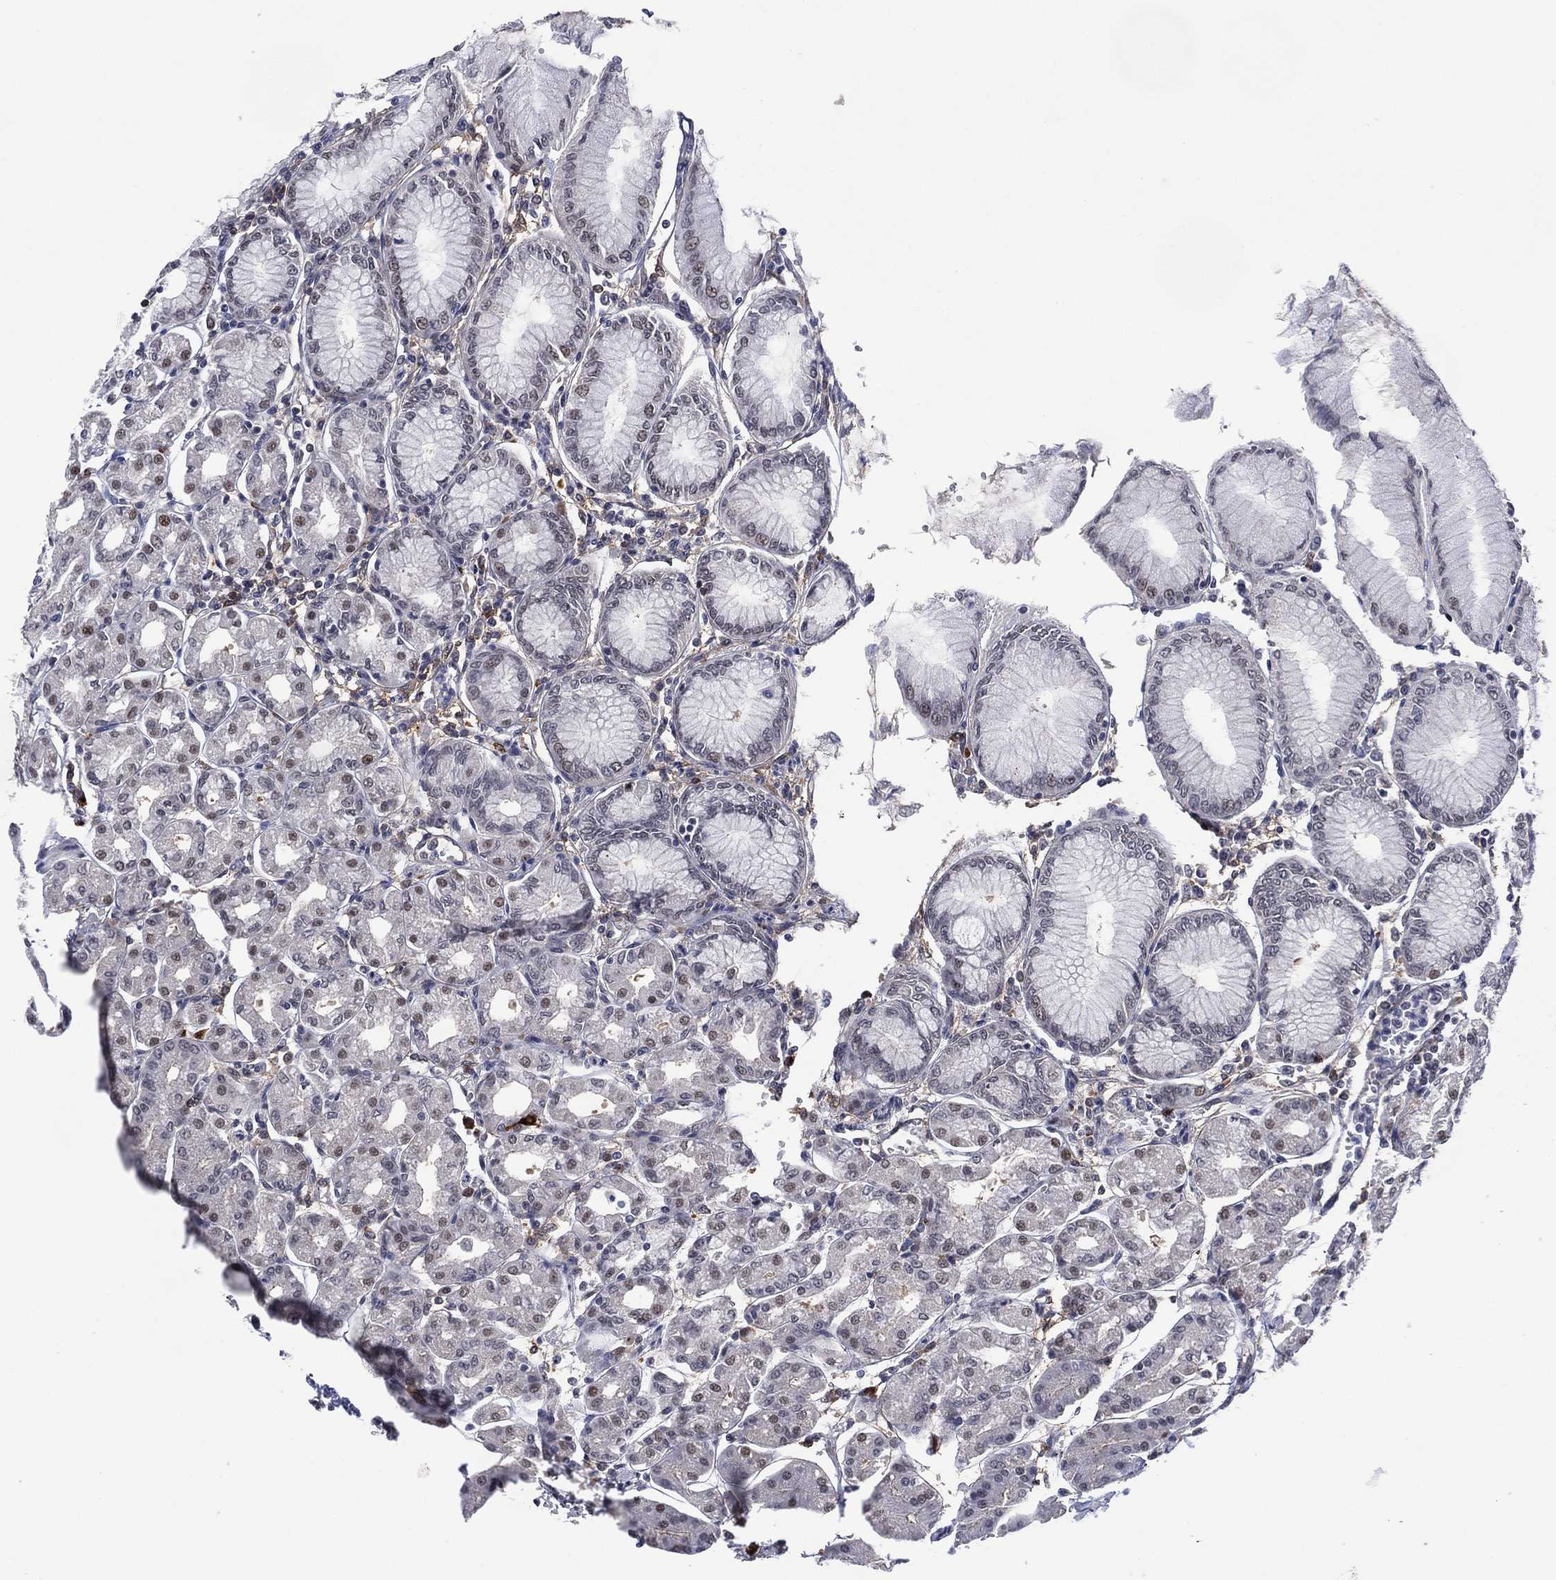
{"staining": {"intensity": "weak", "quantity": "<25%", "location": "nuclear"}, "tissue": "stomach", "cell_type": "Glandular cells", "image_type": "normal", "snomed": [{"axis": "morphology", "description": "Normal tissue, NOS"}, {"axis": "topography", "description": "Skeletal muscle"}, {"axis": "topography", "description": "Stomach"}], "caption": "IHC photomicrograph of normal stomach: human stomach stained with DAB (3,3'-diaminobenzidine) demonstrates no significant protein staining in glandular cells.", "gene": "DPP4", "patient": {"sex": "female", "age": 57}}